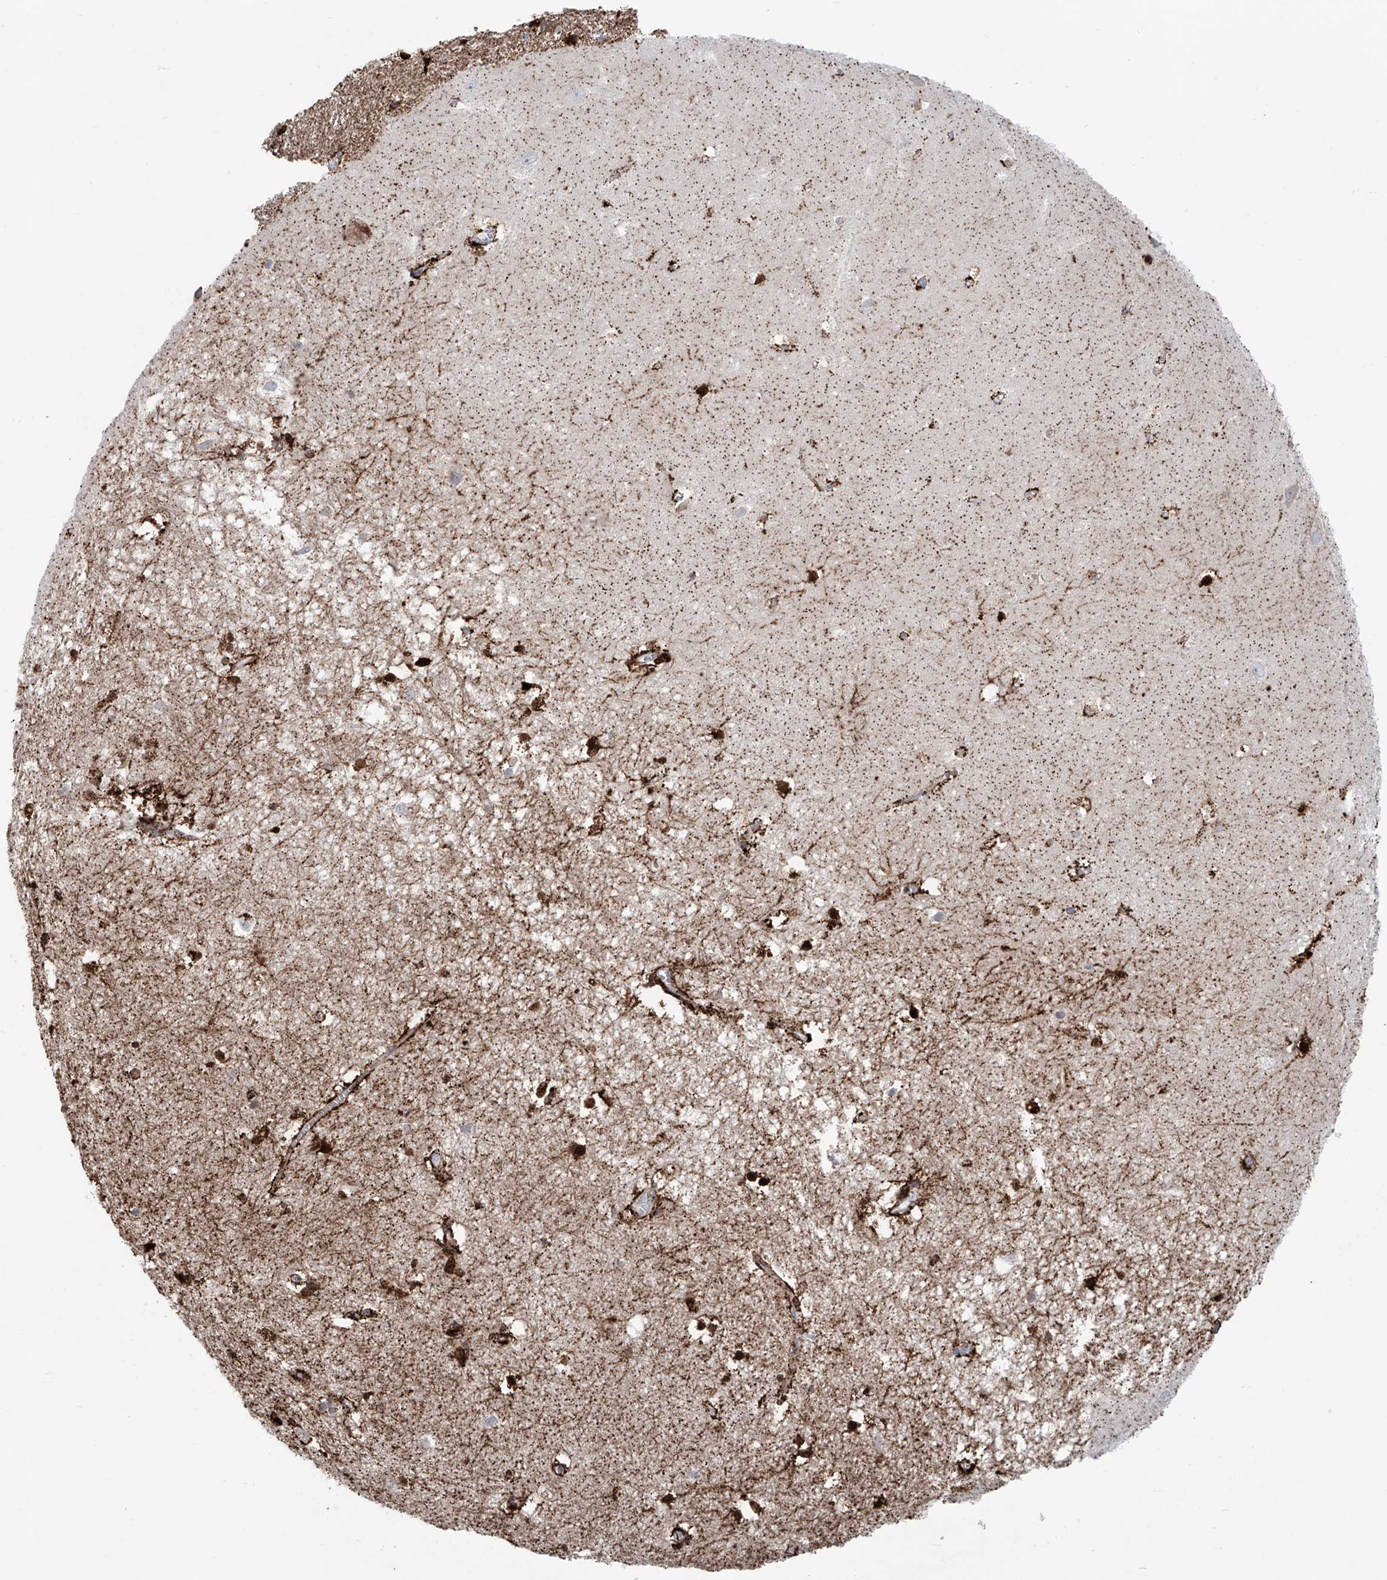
{"staining": {"intensity": "strong", "quantity": "25%-75%", "location": "cytoplasmic/membranous,nuclear"}, "tissue": "hippocampus", "cell_type": "Glial cells", "image_type": "normal", "snomed": [{"axis": "morphology", "description": "Normal tissue, NOS"}, {"axis": "topography", "description": "Hippocampus"}], "caption": "Benign hippocampus shows strong cytoplasmic/membranous,nuclear expression in approximately 25%-75% of glial cells, visualized by immunohistochemistry. (Stains: DAB (3,3'-diaminobenzidine) in brown, nuclei in blue, Microscopy: brightfield microscopy at high magnification).", "gene": "ALDH6A1", "patient": {"sex": "female", "age": 64}}